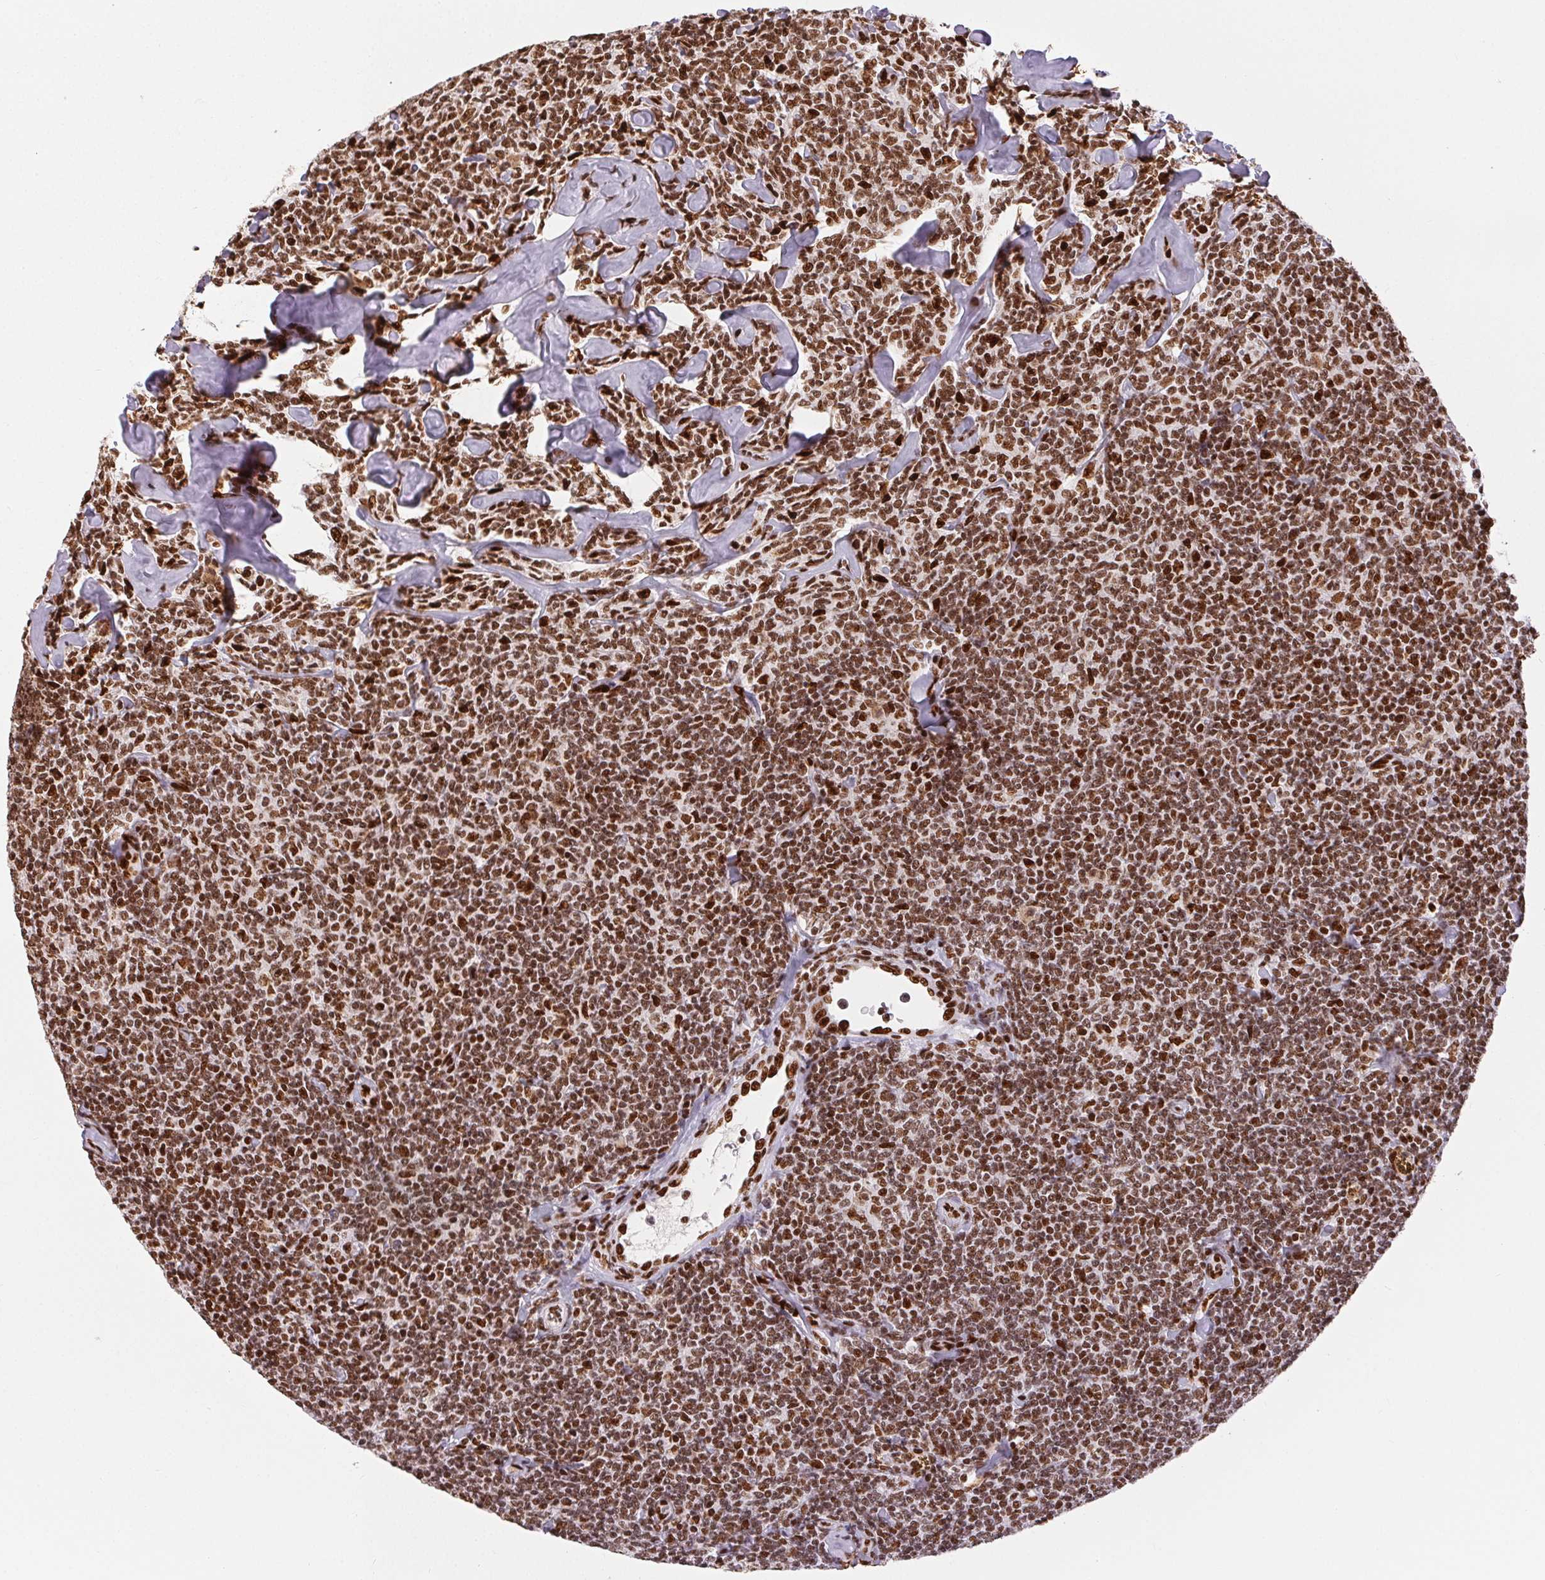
{"staining": {"intensity": "moderate", "quantity": ">75%", "location": "nuclear"}, "tissue": "lymphoma", "cell_type": "Tumor cells", "image_type": "cancer", "snomed": [{"axis": "morphology", "description": "Malignant lymphoma, non-Hodgkin's type, Low grade"}, {"axis": "topography", "description": "Lymph node"}], "caption": "A photomicrograph of low-grade malignant lymphoma, non-Hodgkin's type stained for a protein shows moderate nuclear brown staining in tumor cells.", "gene": "ZNF80", "patient": {"sex": "female", "age": 56}}